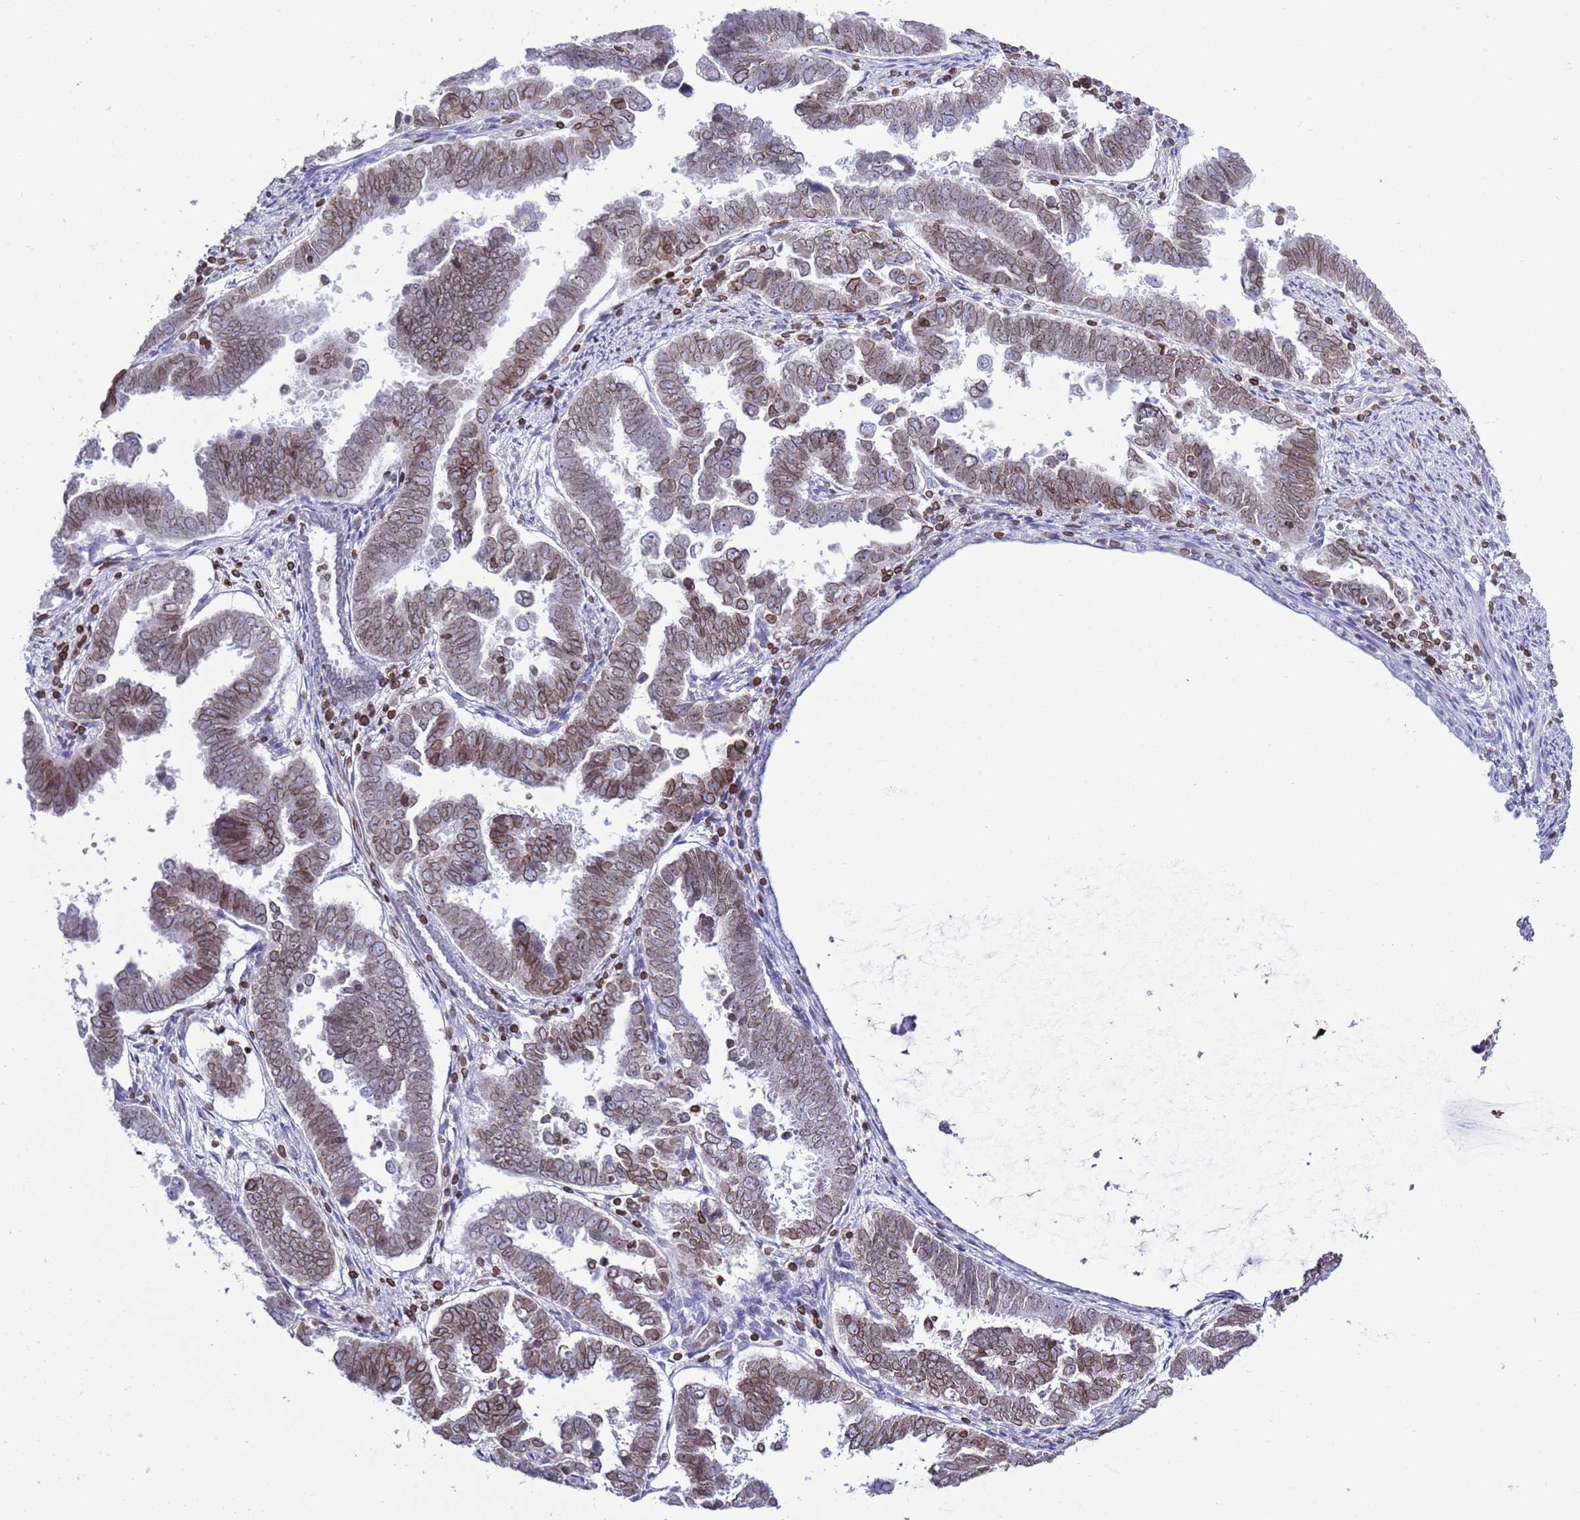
{"staining": {"intensity": "moderate", "quantity": ">75%", "location": "cytoplasmic/membranous,nuclear"}, "tissue": "endometrial cancer", "cell_type": "Tumor cells", "image_type": "cancer", "snomed": [{"axis": "morphology", "description": "Adenocarcinoma, NOS"}, {"axis": "topography", "description": "Endometrium"}], "caption": "Immunohistochemical staining of endometrial cancer (adenocarcinoma) exhibits moderate cytoplasmic/membranous and nuclear protein positivity in approximately >75% of tumor cells.", "gene": "LBR", "patient": {"sex": "female", "age": 75}}